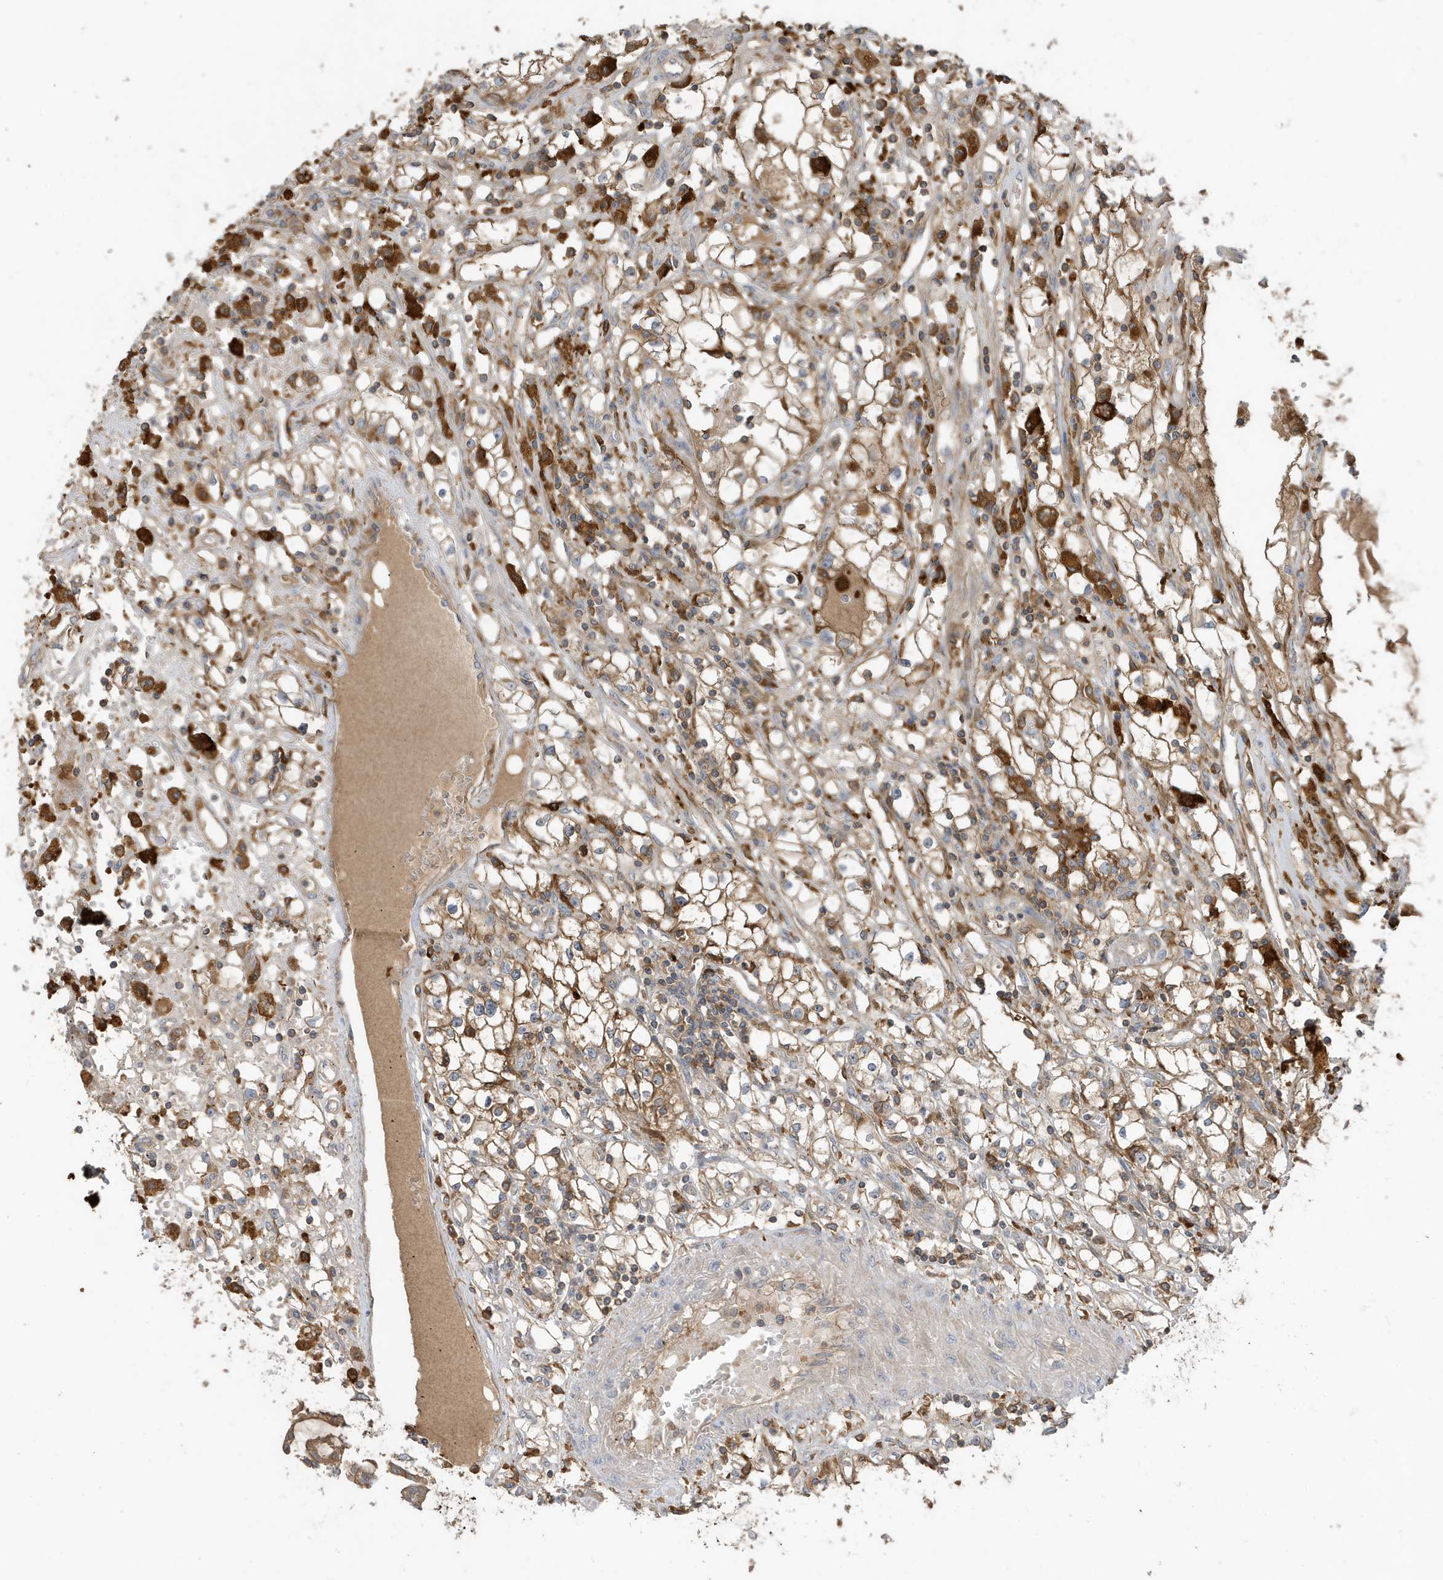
{"staining": {"intensity": "moderate", "quantity": ">75%", "location": "cytoplasmic/membranous"}, "tissue": "renal cancer", "cell_type": "Tumor cells", "image_type": "cancer", "snomed": [{"axis": "morphology", "description": "Adenocarcinoma, NOS"}, {"axis": "topography", "description": "Kidney"}], "caption": "Immunohistochemistry (IHC) (DAB (3,3'-diaminobenzidine)) staining of renal cancer demonstrates moderate cytoplasmic/membranous protein staining in about >75% of tumor cells.", "gene": "ABTB1", "patient": {"sex": "male", "age": 56}}